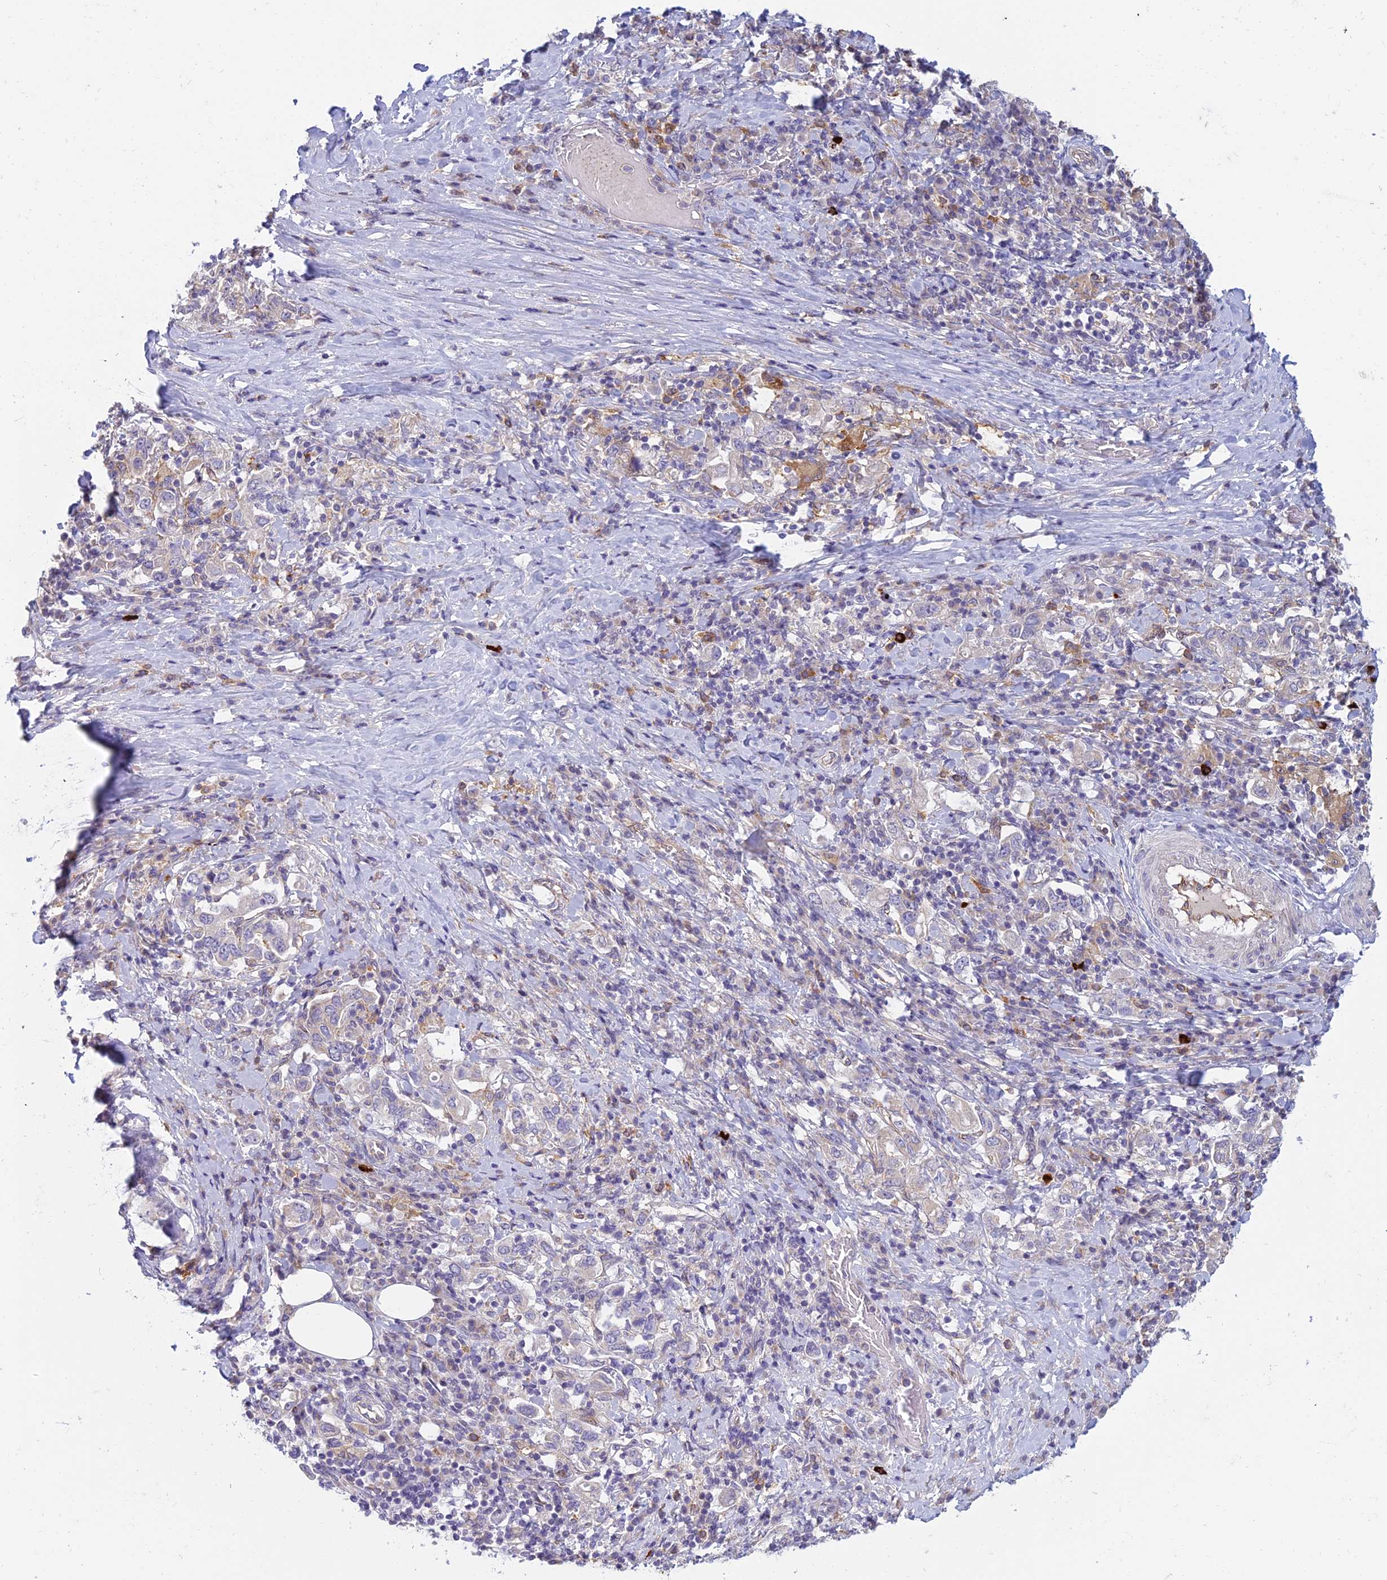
{"staining": {"intensity": "negative", "quantity": "none", "location": "none"}, "tissue": "stomach cancer", "cell_type": "Tumor cells", "image_type": "cancer", "snomed": [{"axis": "morphology", "description": "Adenocarcinoma, NOS"}, {"axis": "topography", "description": "Stomach, upper"}, {"axis": "topography", "description": "Stomach"}], "caption": "Stomach cancer (adenocarcinoma) was stained to show a protein in brown. There is no significant expression in tumor cells.", "gene": "DUS2", "patient": {"sex": "male", "age": 62}}